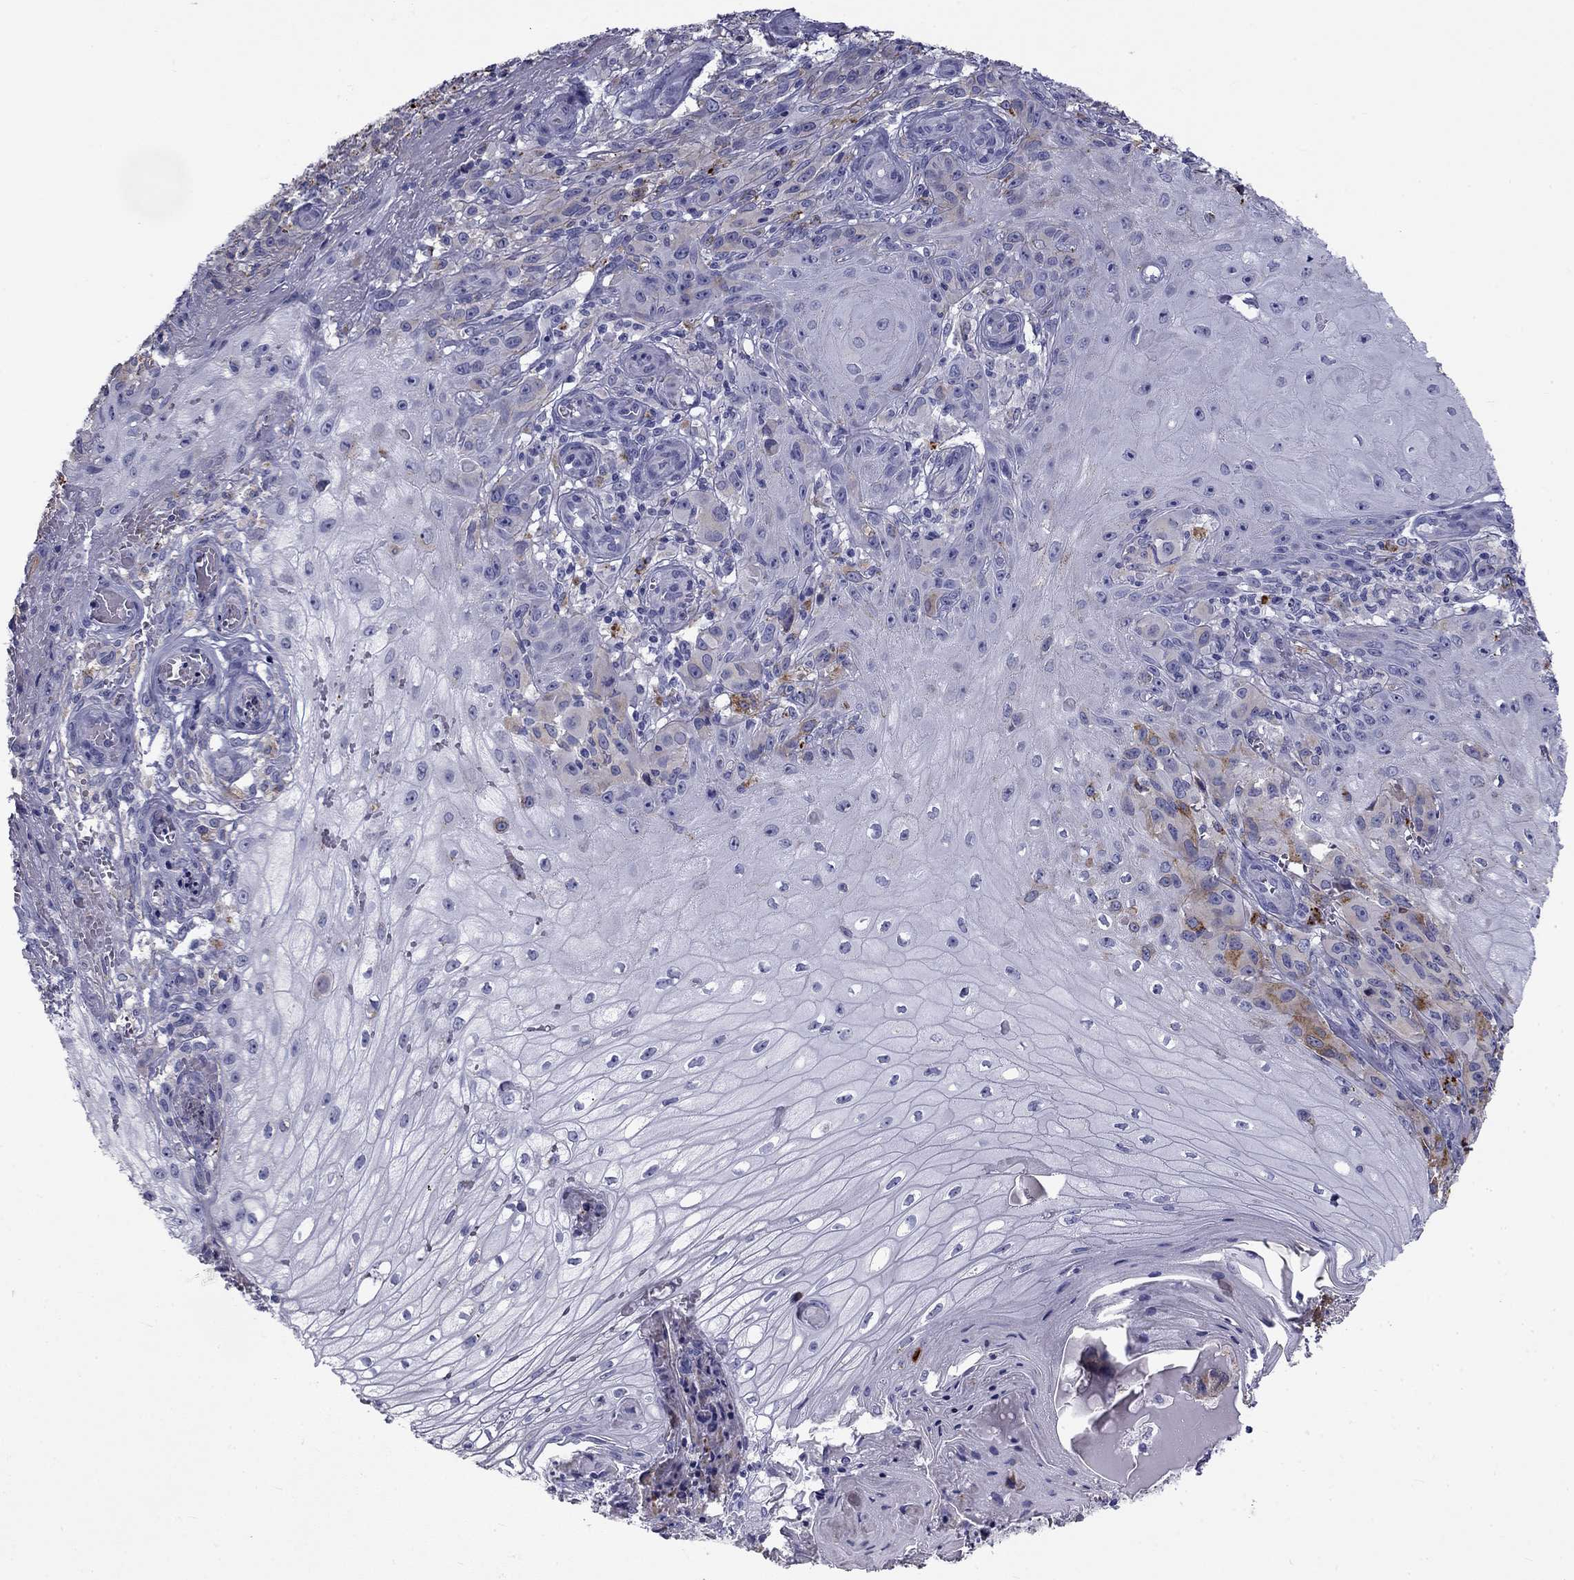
{"staining": {"intensity": "negative", "quantity": "none", "location": "none"}, "tissue": "melanoma", "cell_type": "Tumor cells", "image_type": "cancer", "snomed": [{"axis": "morphology", "description": "Malignant melanoma, NOS"}, {"axis": "topography", "description": "Skin"}], "caption": "Immunohistochemistry (IHC) of malignant melanoma demonstrates no staining in tumor cells. (Stains: DAB (3,3'-diaminobenzidine) immunohistochemistry (IHC) with hematoxylin counter stain, Microscopy: brightfield microscopy at high magnification).", "gene": "CLPSL2", "patient": {"sex": "female", "age": 53}}